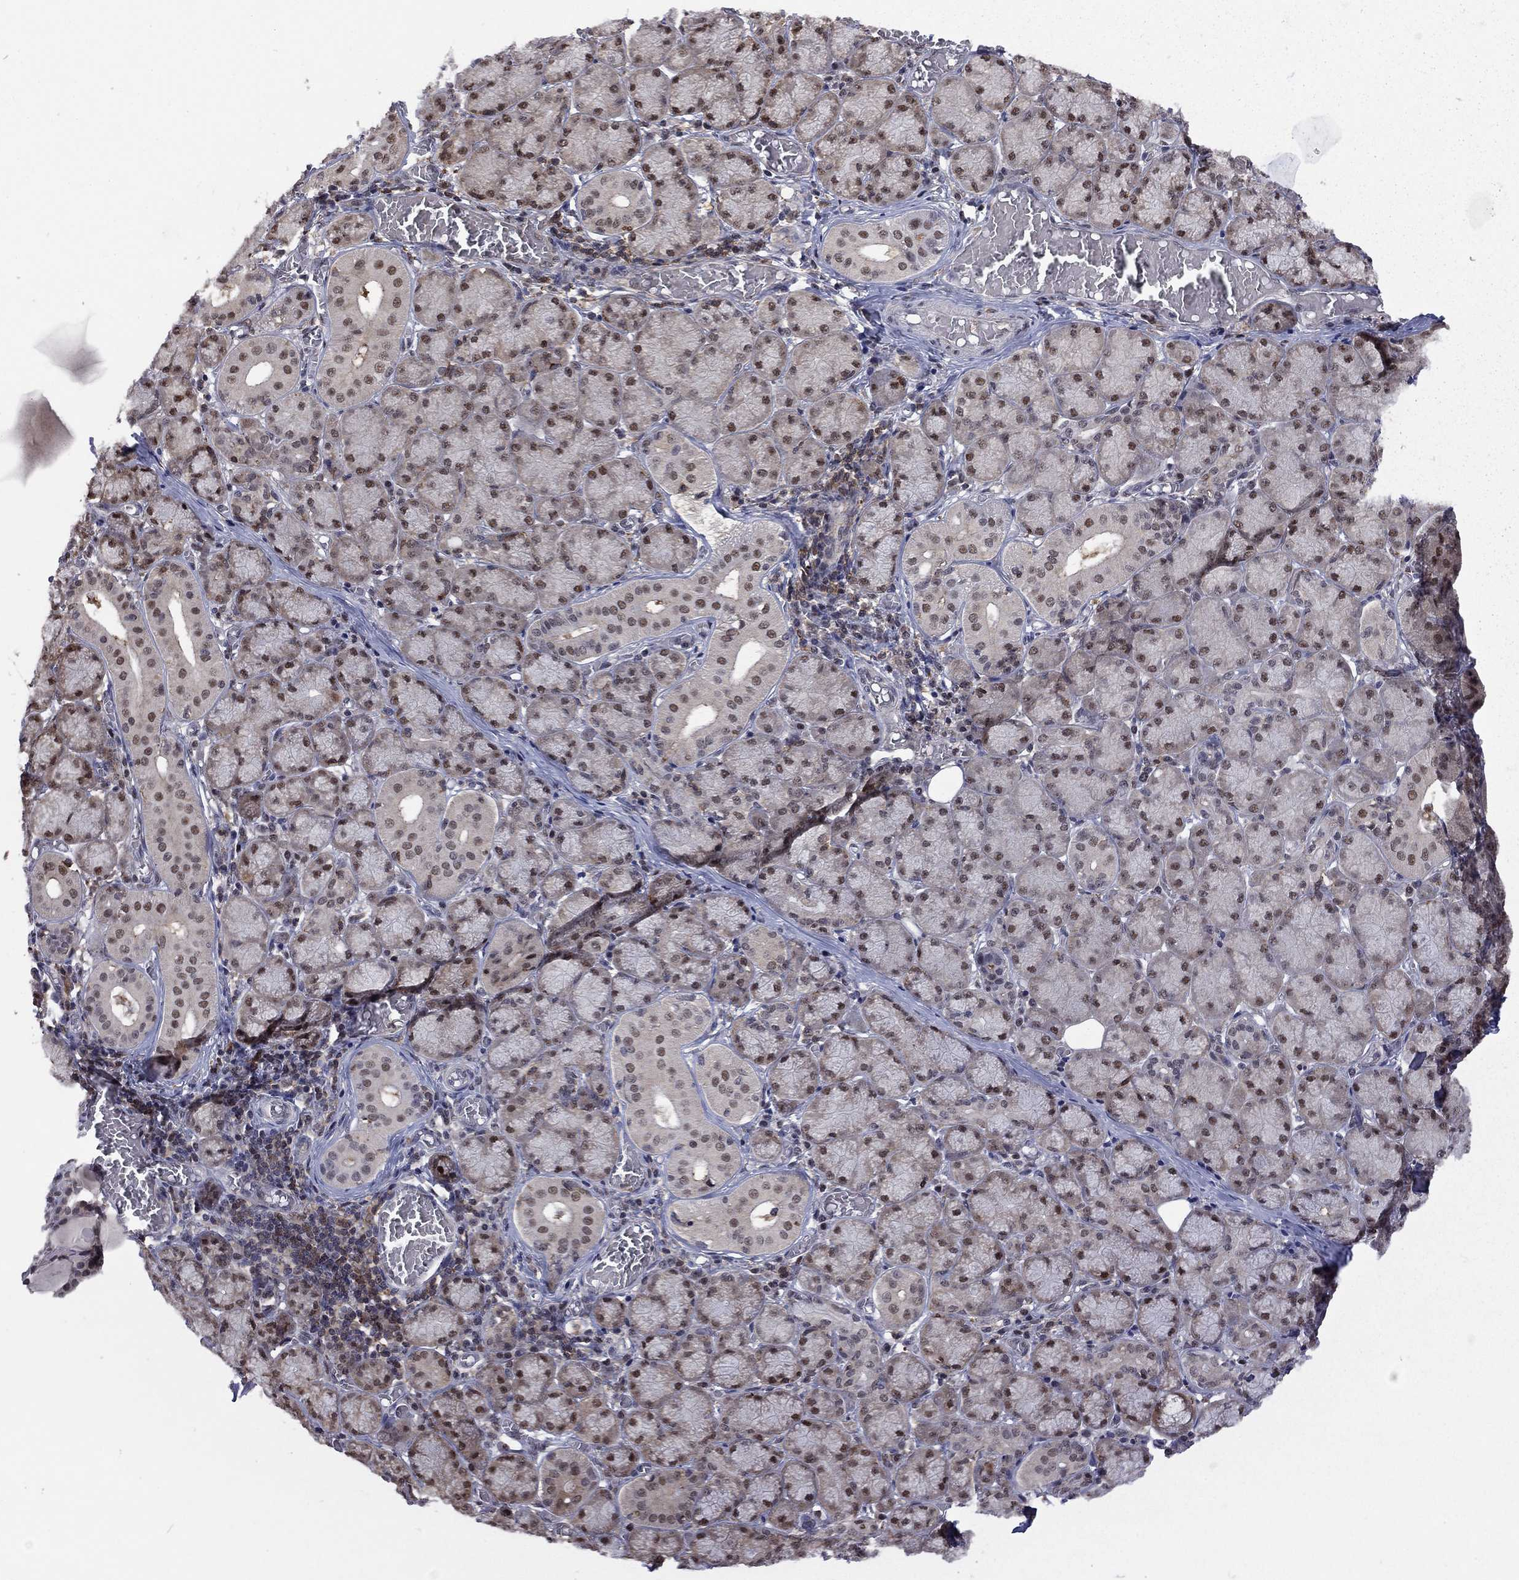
{"staining": {"intensity": "moderate", "quantity": "<25%", "location": "nuclear"}, "tissue": "salivary gland", "cell_type": "Glandular cells", "image_type": "normal", "snomed": [{"axis": "morphology", "description": "Normal tissue, NOS"}, {"axis": "topography", "description": "Salivary gland"}, {"axis": "topography", "description": "Peripheral nerve tissue"}], "caption": "Immunohistochemistry (IHC) of normal salivary gland exhibits low levels of moderate nuclear staining in approximately <25% of glandular cells. Using DAB (brown) and hematoxylin (blue) stains, captured at high magnification using brightfield microscopy.", "gene": "PSMD2", "patient": {"sex": "female", "age": 24}}